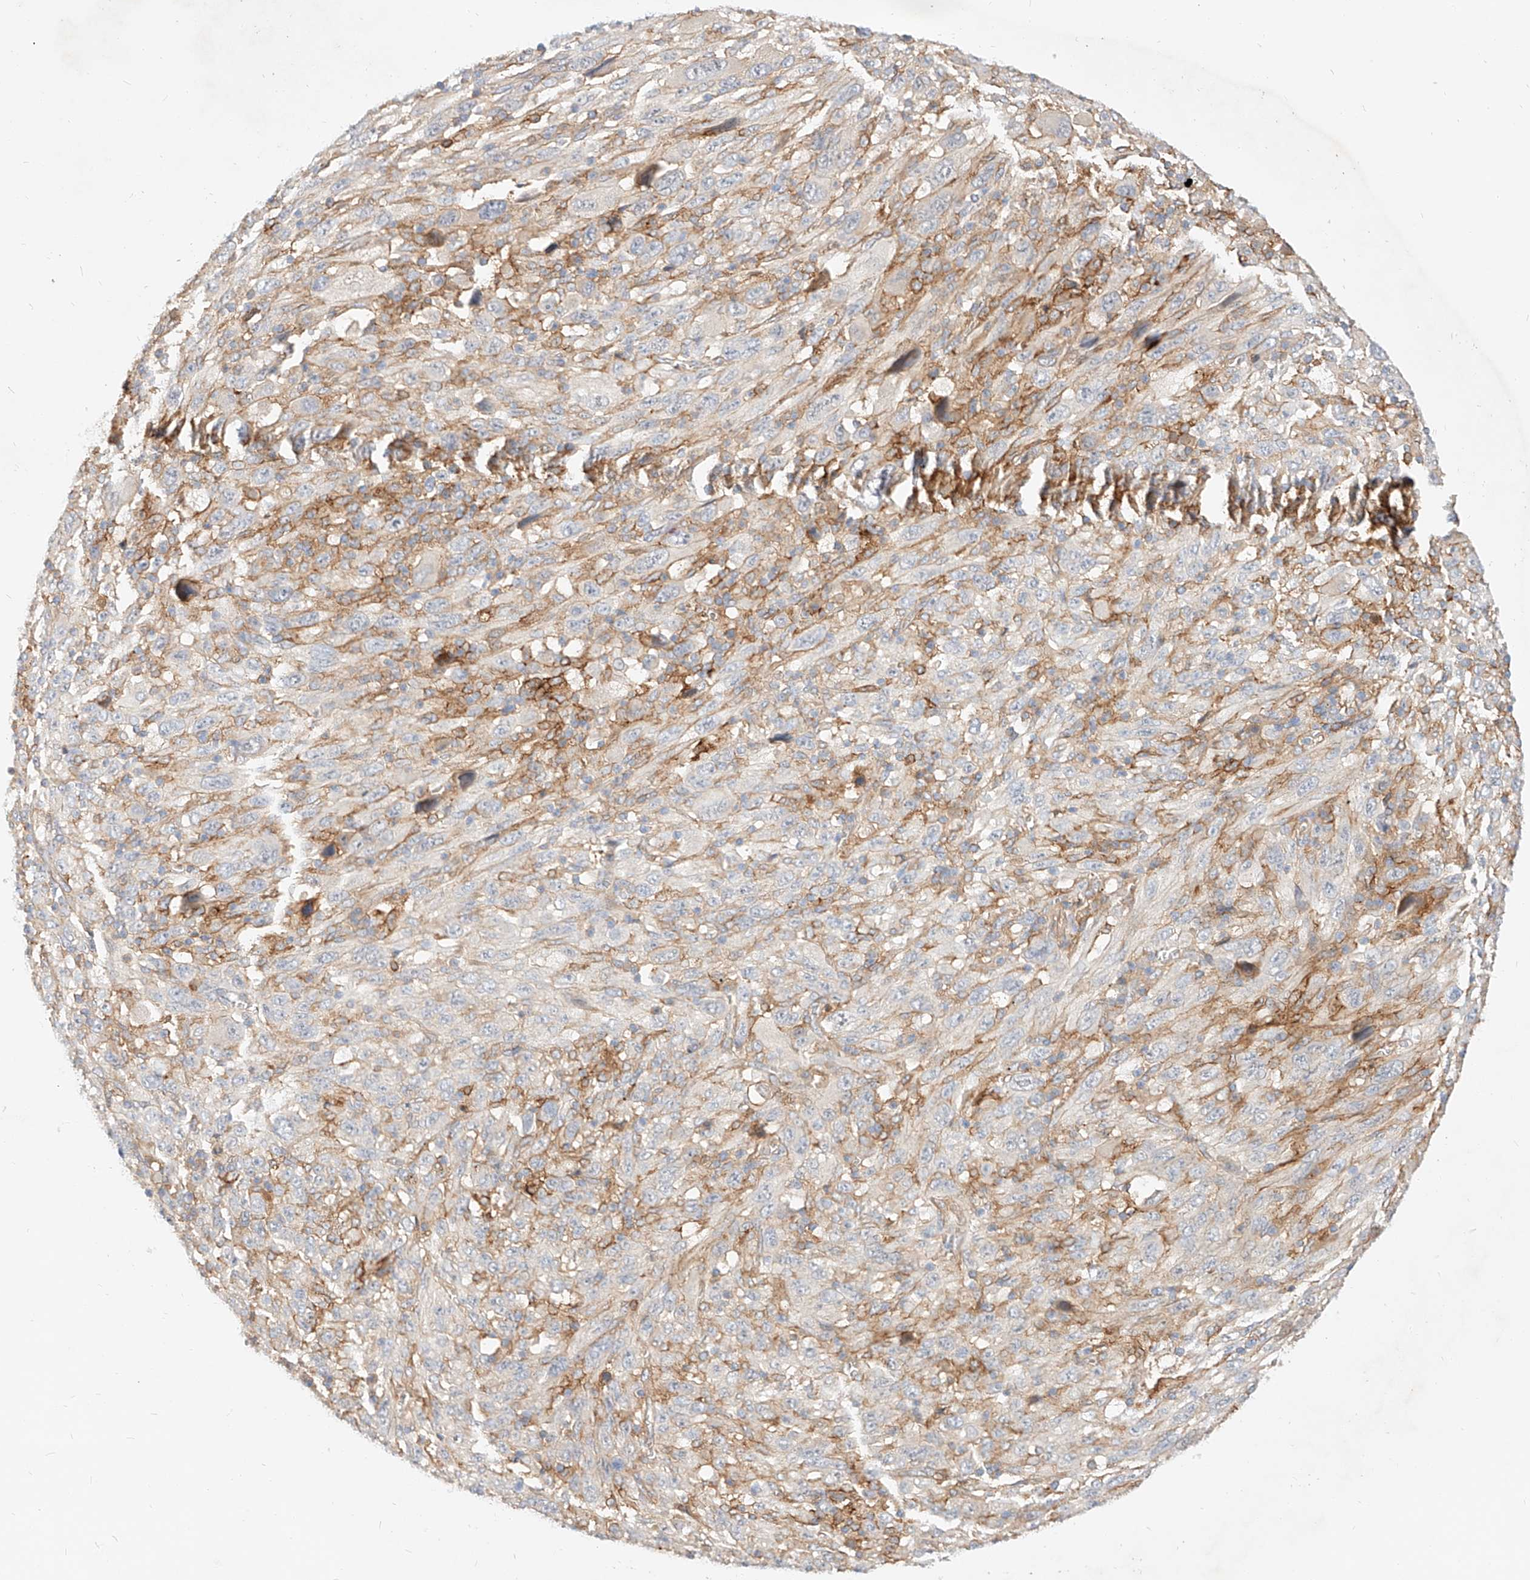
{"staining": {"intensity": "negative", "quantity": "none", "location": "none"}, "tissue": "melanoma", "cell_type": "Tumor cells", "image_type": "cancer", "snomed": [{"axis": "morphology", "description": "Malignant melanoma, Metastatic site"}, {"axis": "topography", "description": "Skin"}], "caption": "The image reveals no significant expression in tumor cells of malignant melanoma (metastatic site).", "gene": "NFAM1", "patient": {"sex": "female", "age": 56}}